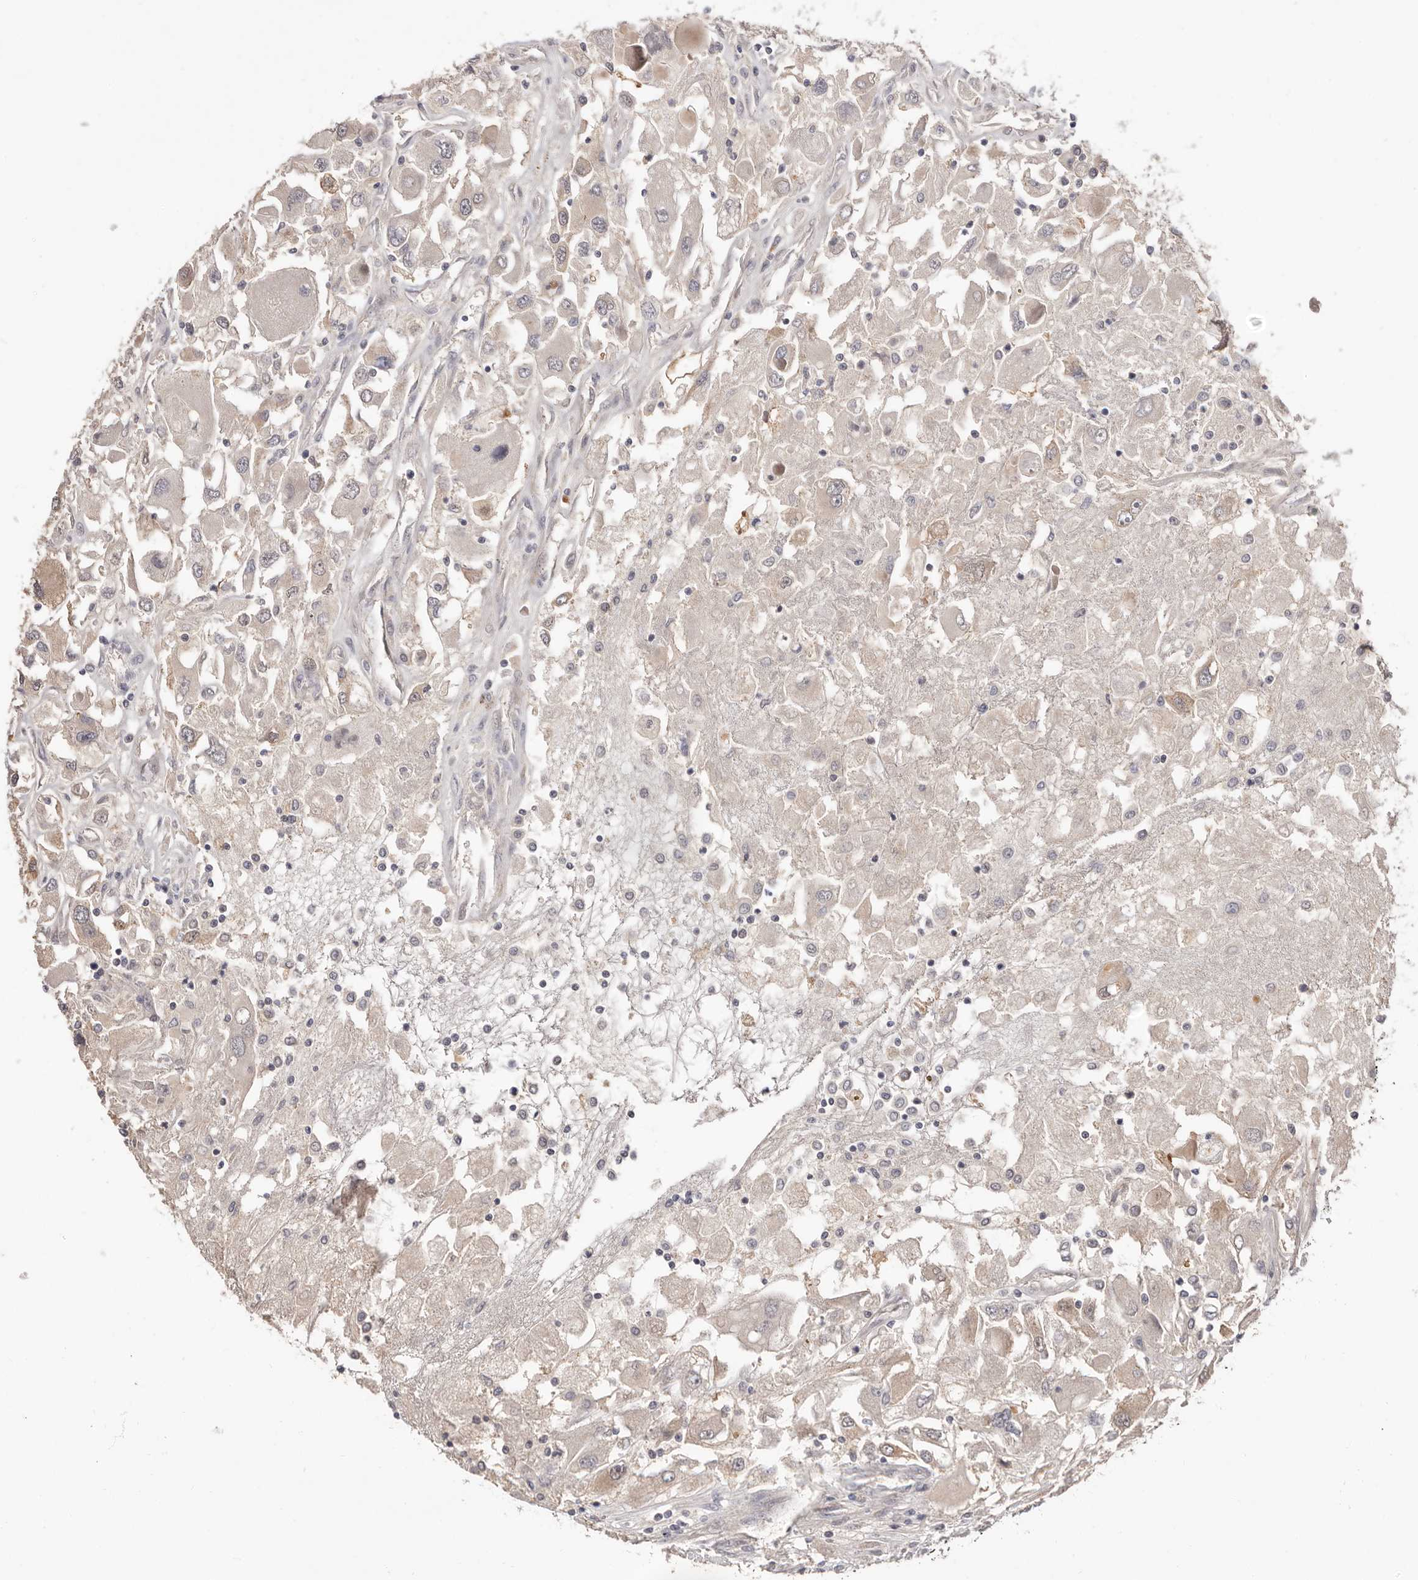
{"staining": {"intensity": "weak", "quantity": "<25%", "location": "cytoplasmic/membranous"}, "tissue": "renal cancer", "cell_type": "Tumor cells", "image_type": "cancer", "snomed": [{"axis": "morphology", "description": "Adenocarcinoma, NOS"}, {"axis": "topography", "description": "Kidney"}], "caption": "Tumor cells are negative for protein expression in human renal adenocarcinoma.", "gene": "DOP1A", "patient": {"sex": "female", "age": 52}}